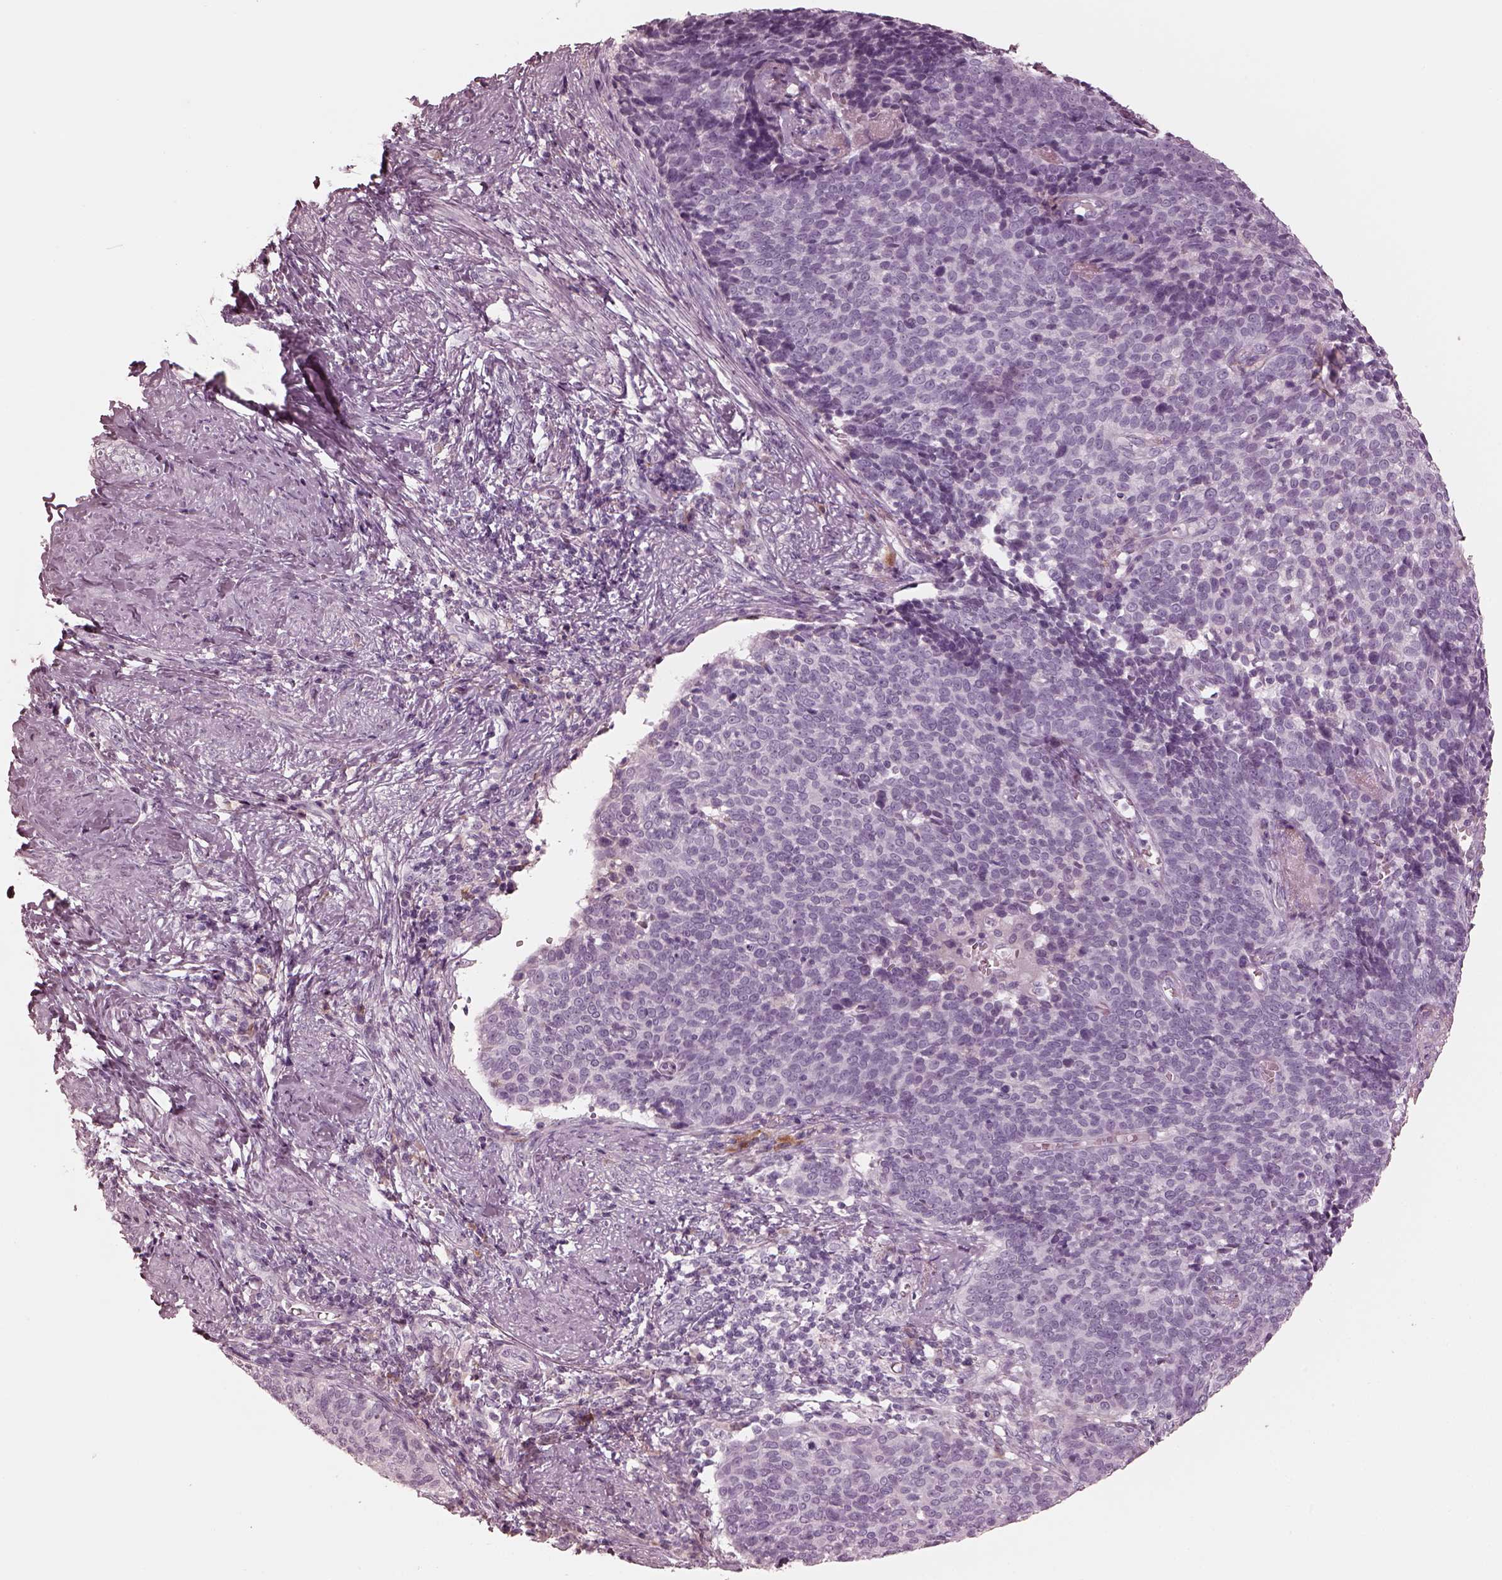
{"staining": {"intensity": "negative", "quantity": "none", "location": "none"}, "tissue": "cervical cancer", "cell_type": "Tumor cells", "image_type": "cancer", "snomed": [{"axis": "morphology", "description": "Squamous cell carcinoma, NOS"}, {"axis": "topography", "description": "Cervix"}], "caption": "Human cervical cancer (squamous cell carcinoma) stained for a protein using immunohistochemistry shows no expression in tumor cells.", "gene": "CADM2", "patient": {"sex": "female", "age": 39}}